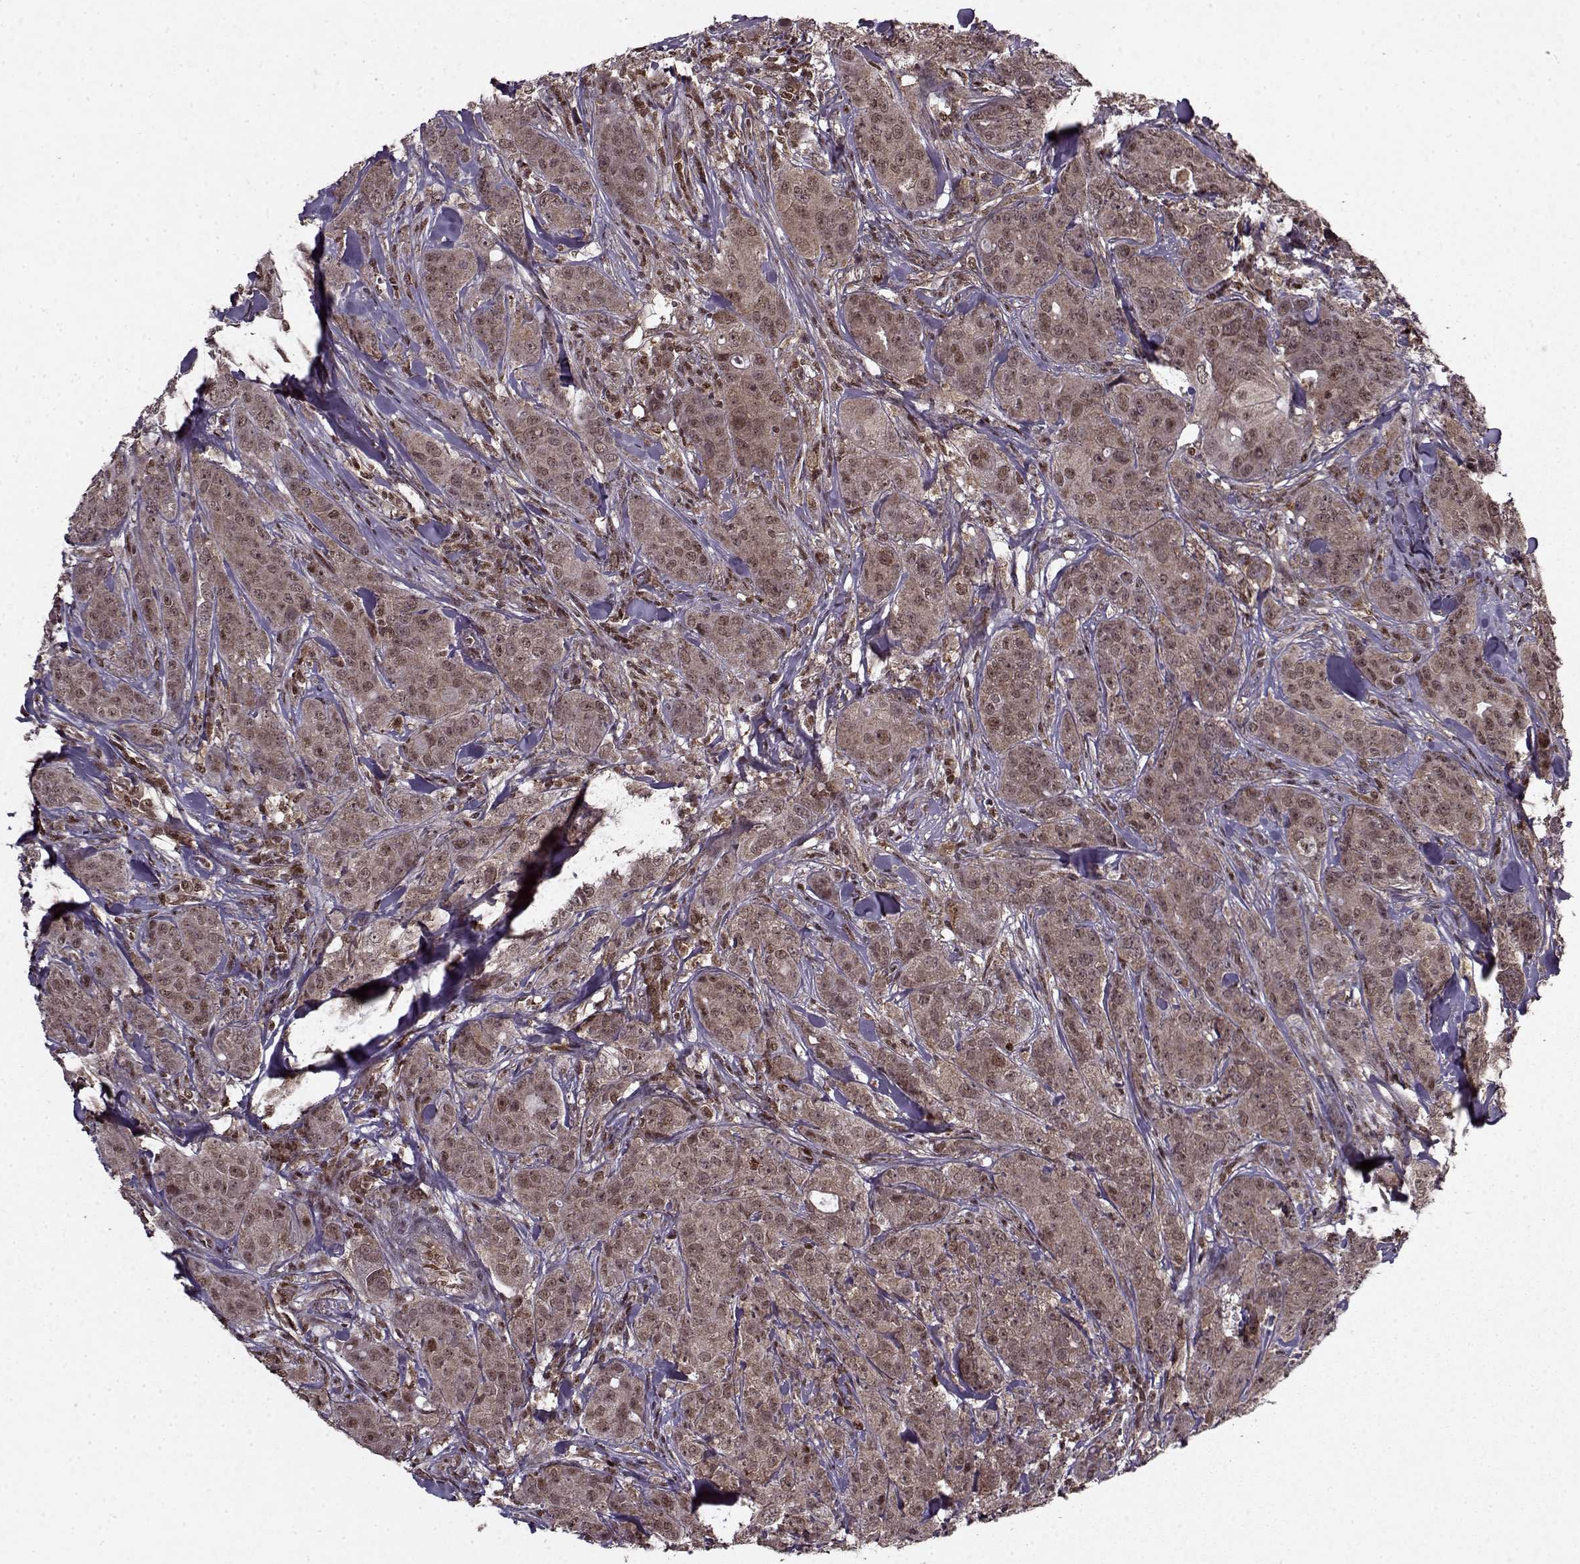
{"staining": {"intensity": "weak", "quantity": ">75%", "location": "cytoplasmic/membranous,nuclear"}, "tissue": "breast cancer", "cell_type": "Tumor cells", "image_type": "cancer", "snomed": [{"axis": "morphology", "description": "Duct carcinoma"}, {"axis": "topography", "description": "Breast"}], "caption": "High-magnification brightfield microscopy of breast cancer stained with DAB (brown) and counterstained with hematoxylin (blue). tumor cells exhibit weak cytoplasmic/membranous and nuclear staining is present in about>75% of cells.", "gene": "PSMA7", "patient": {"sex": "female", "age": 43}}